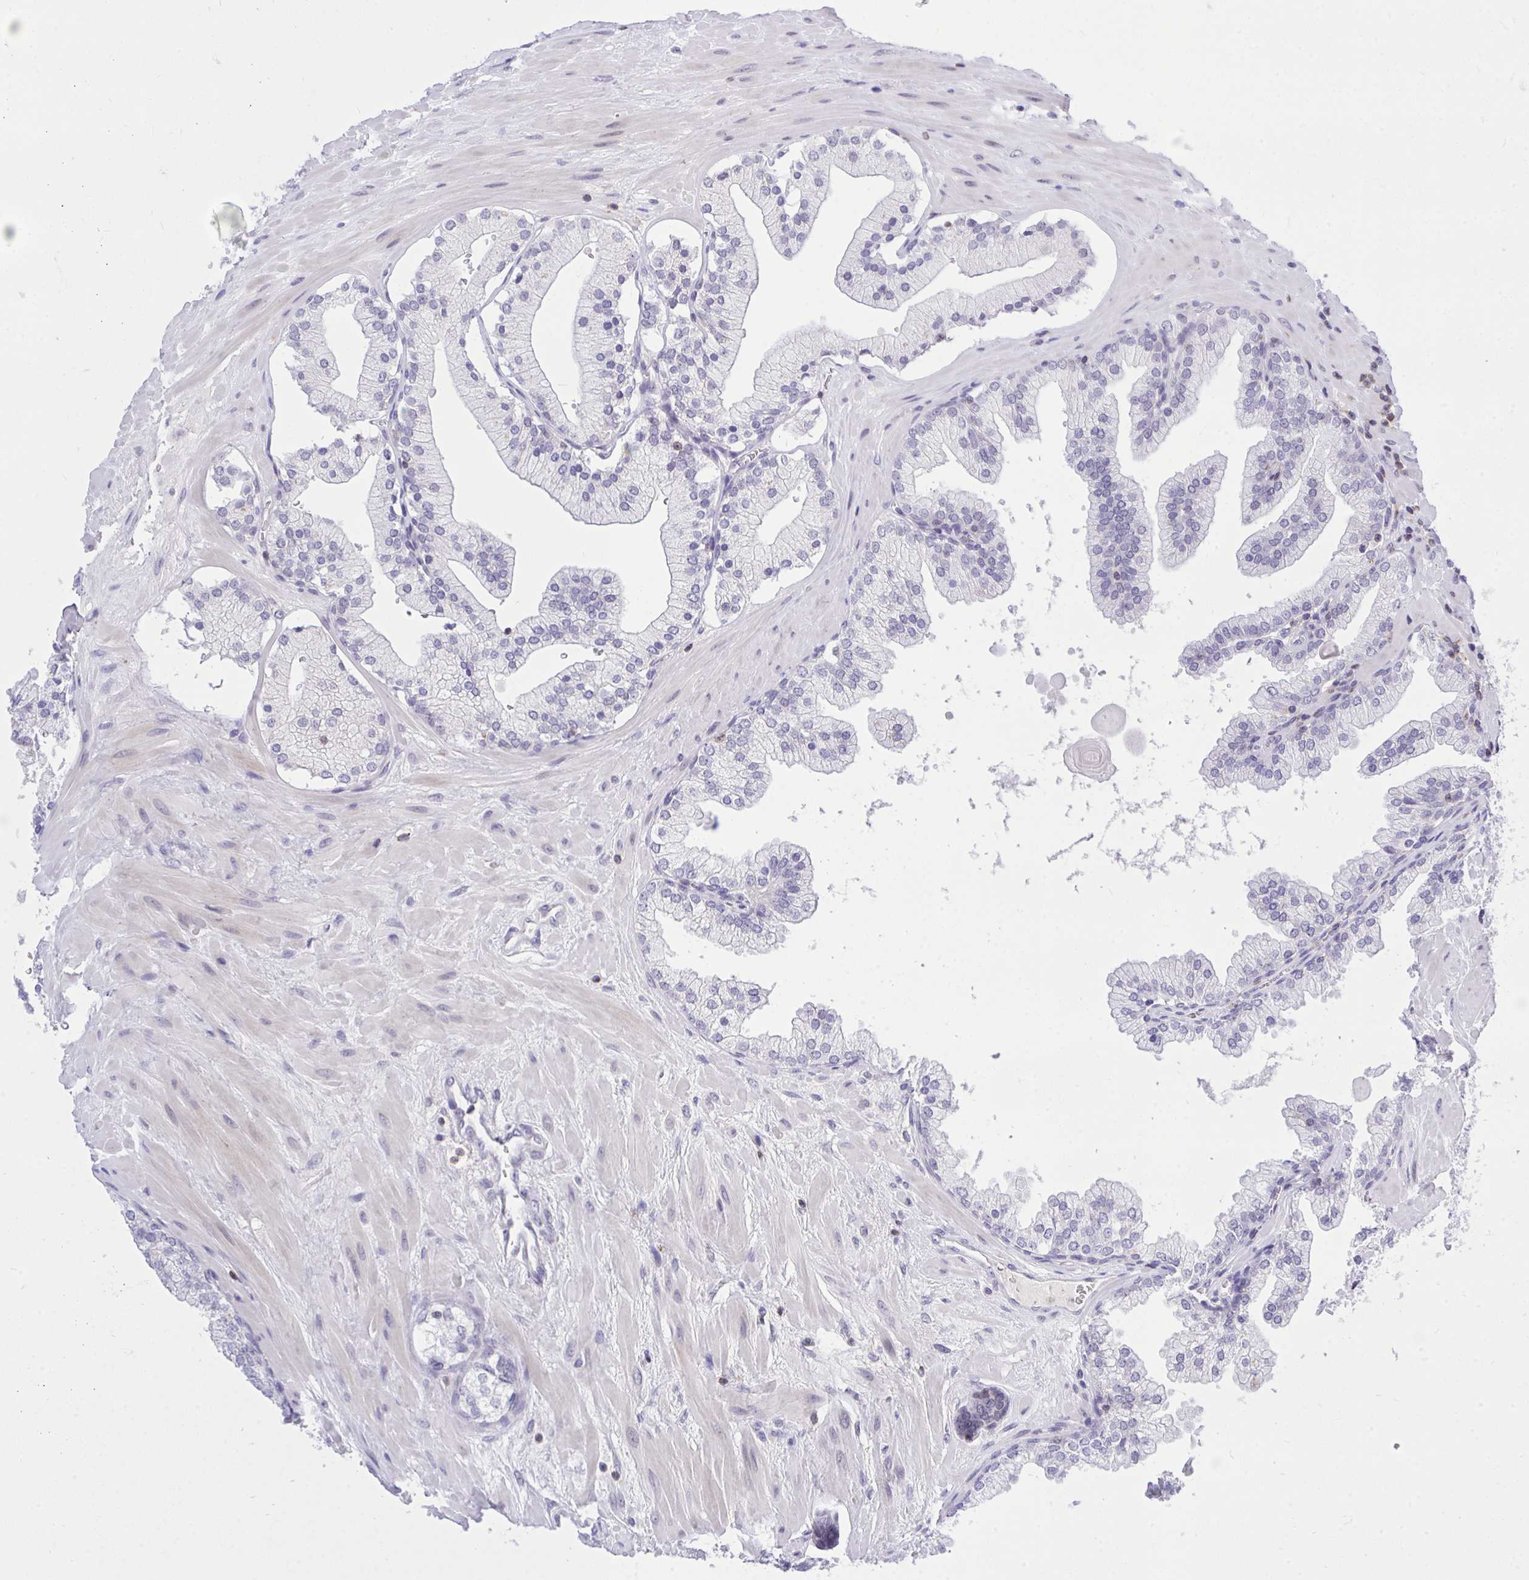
{"staining": {"intensity": "negative", "quantity": "none", "location": "none"}, "tissue": "prostate", "cell_type": "Glandular cells", "image_type": "normal", "snomed": [{"axis": "morphology", "description": "Normal tissue, NOS"}, {"axis": "topography", "description": "Prostate"}, {"axis": "topography", "description": "Peripheral nerve tissue"}], "caption": "Glandular cells show no significant expression in benign prostate. (DAB immunohistochemistry visualized using brightfield microscopy, high magnification).", "gene": "CXCL8", "patient": {"sex": "male", "age": 61}}